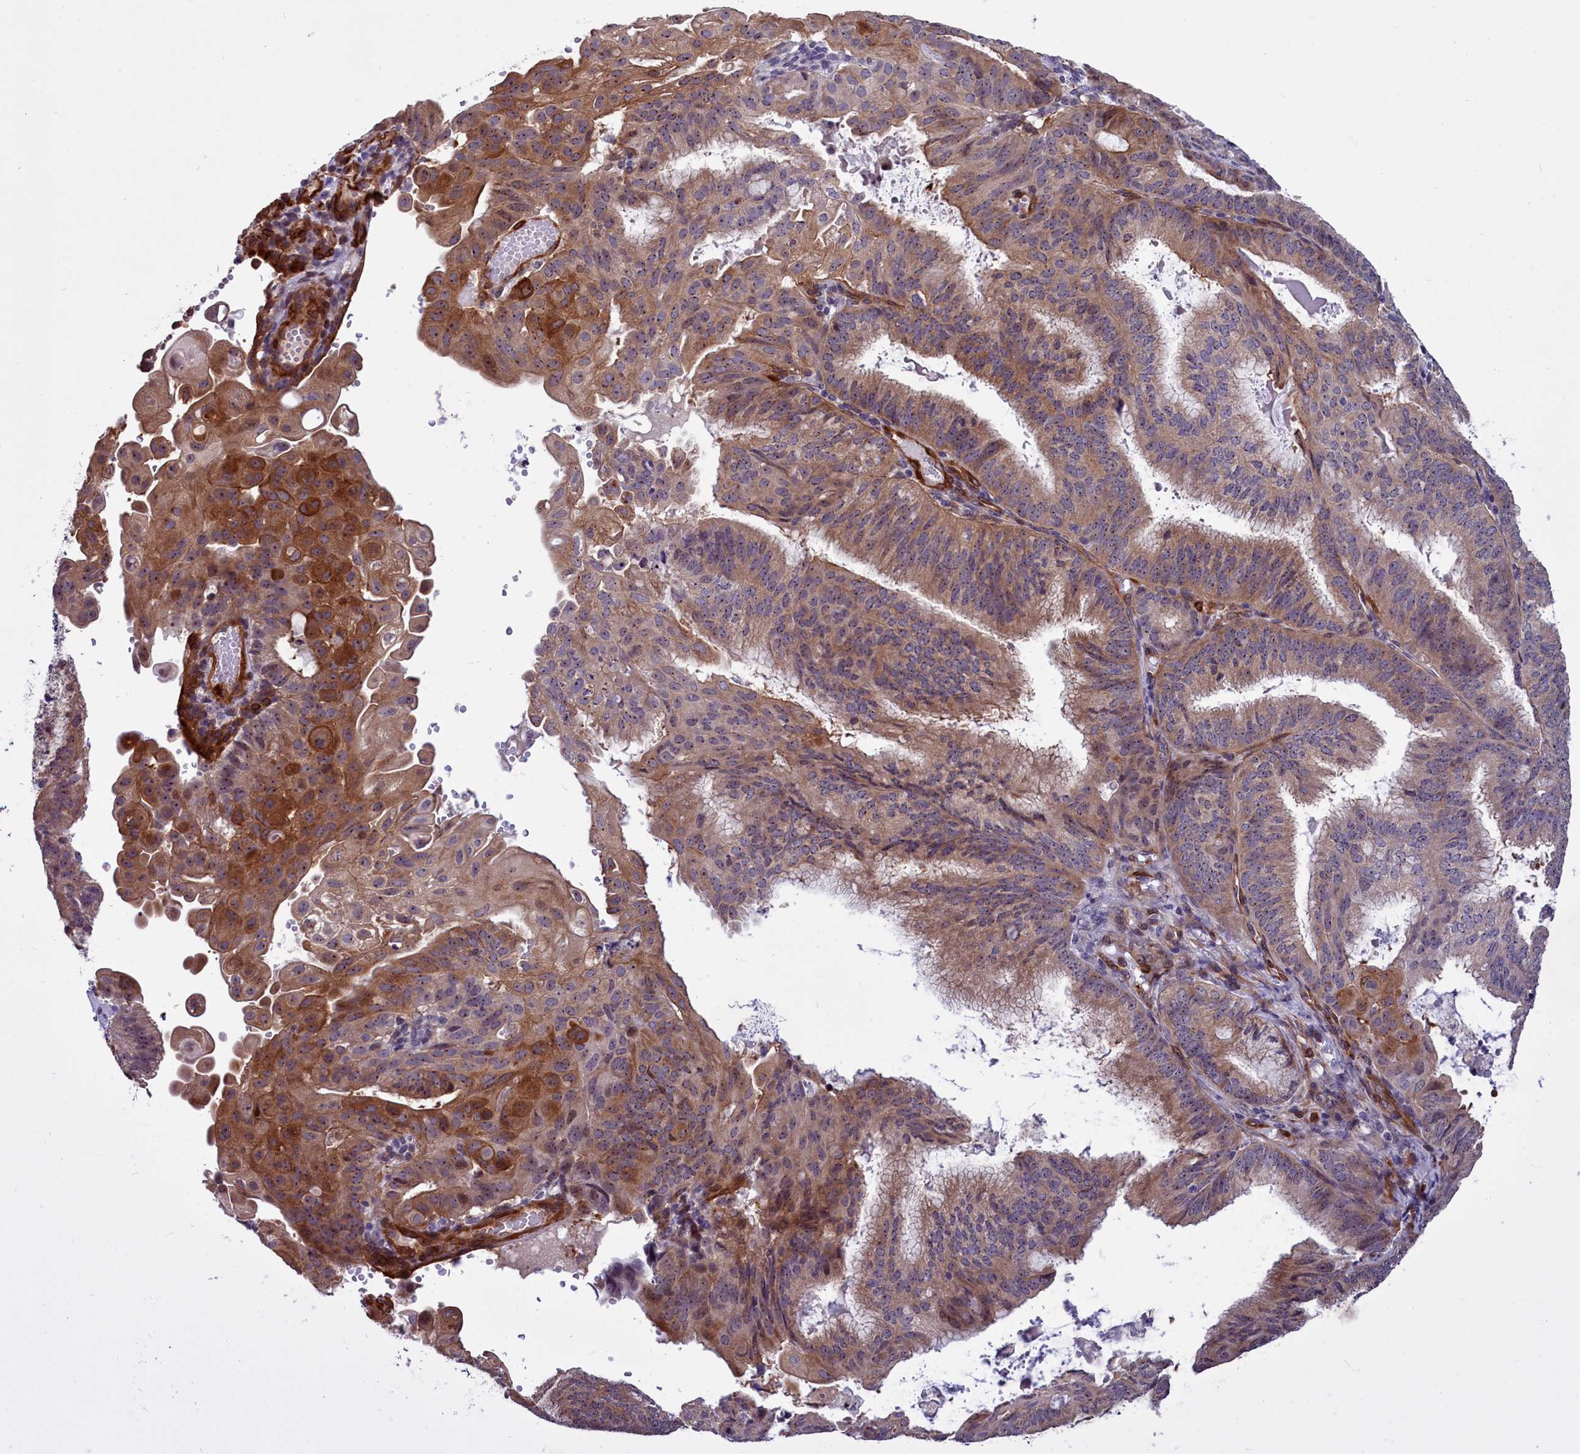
{"staining": {"intensity": "moderate", "quantity": "25%-75%", "location": "cytoplasmic/membranous"}, "tissue": "endometrial cancer", "cell_type": "Tumor cells", "image_type": "cancer", "snomed": [{"axis": "morphology", "description": "Adenocarcinoma, NOS"}, {"axis": "topography", "description": "Endometrium"}], "caption": "Endometrial adenocarcinoma was stained to show a protein in brown. There is medium levels of moderate cytoplasmic/membranous expression in about 25%-75% of tumor cells. Nuclei are stained in blue.", "gene": "BCAR1", "patient": {"sex": "female", "age": 49}}